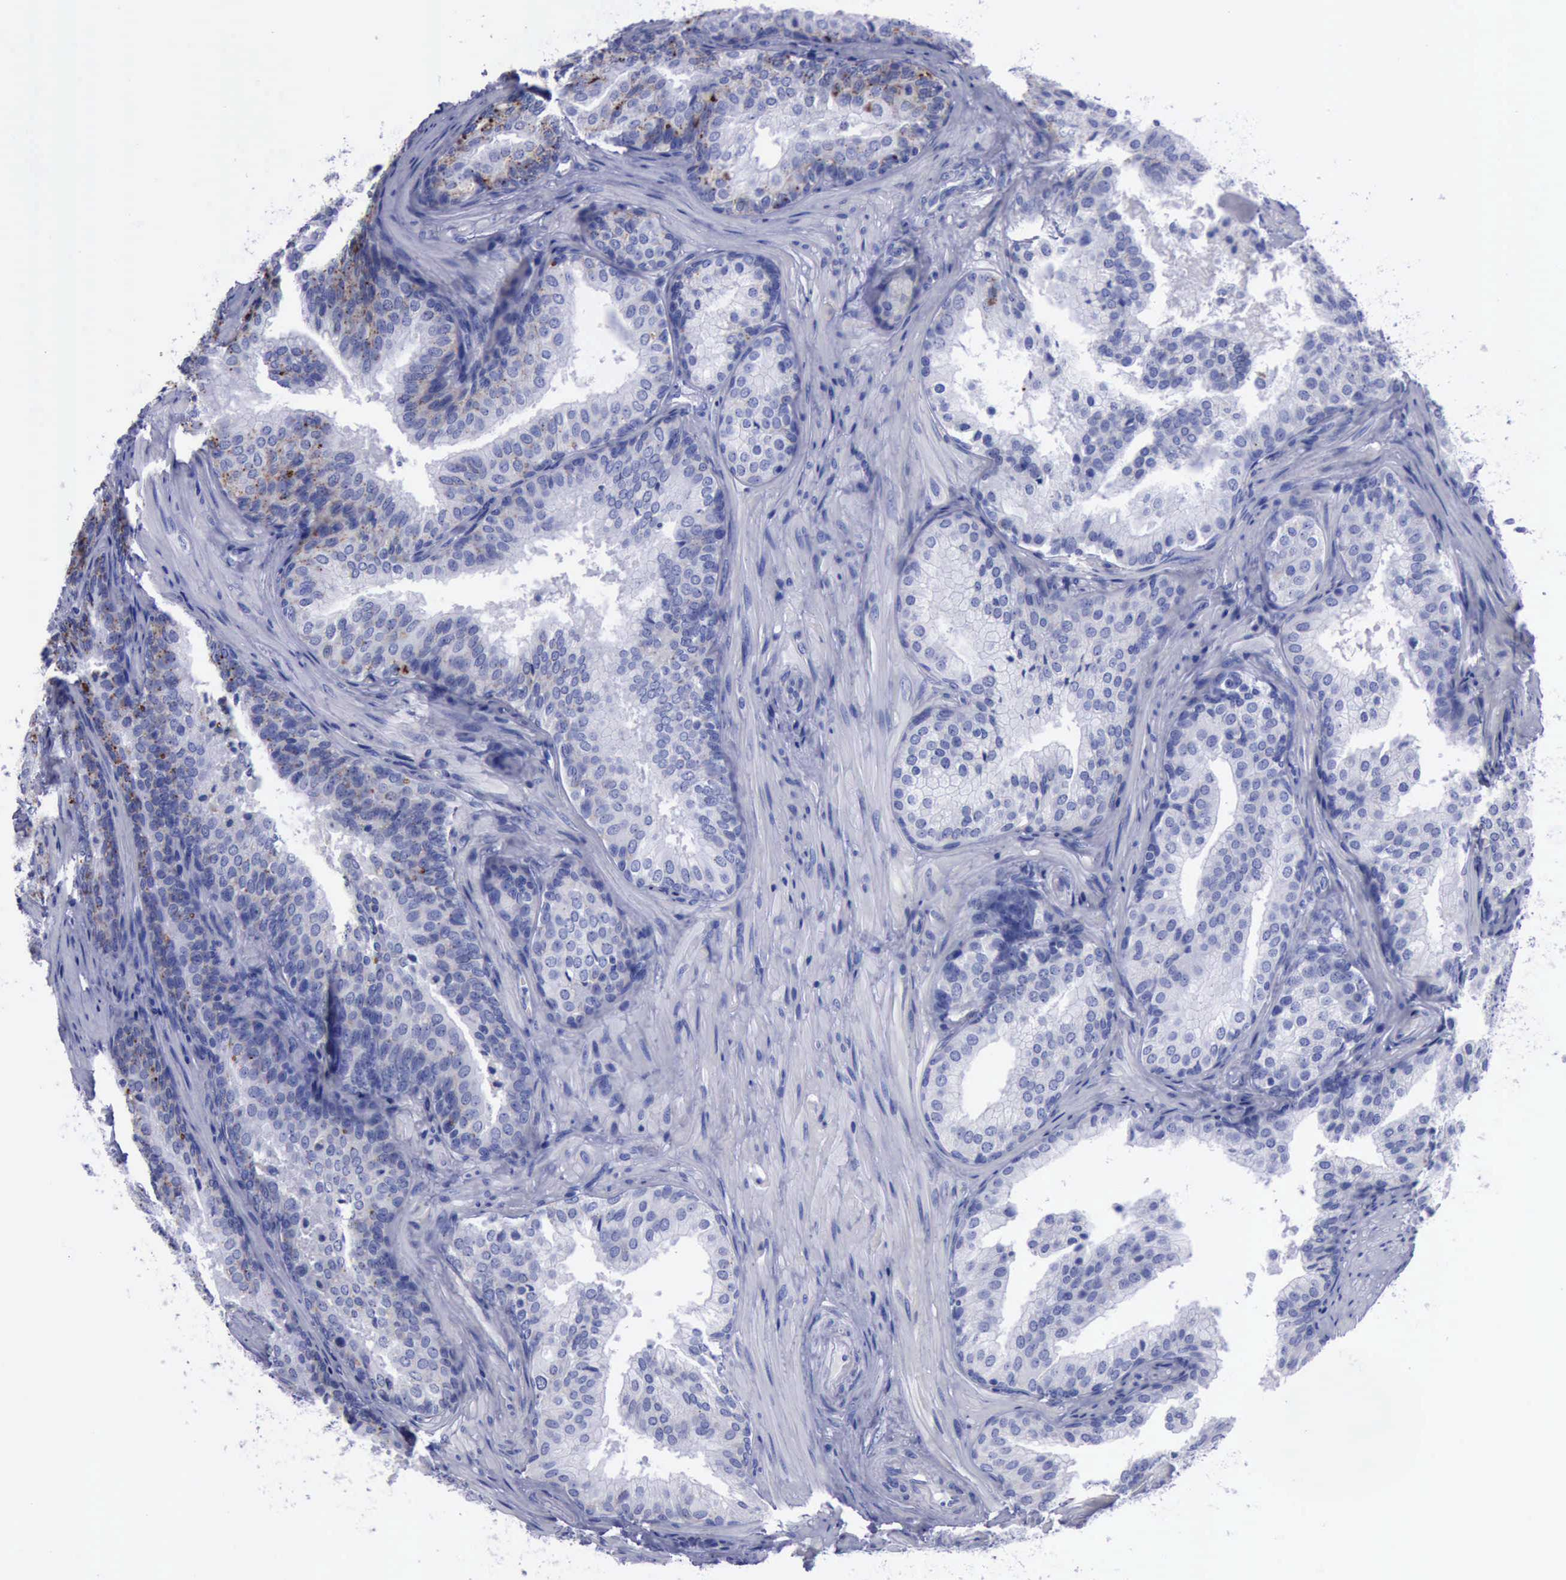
{"staining": {"intensity": "negative", "quantity": "none", "location": "none"}, "tissue": "prostate cancer", "cell_type": "Tumor cells", "image_type": "cancer", "snomed": [{"axis": "morphology", "description": "Adenocarcinoma, Low grade"}, {"axis": "topography", "description": "Prostate"}], "caption": "A histopathology image of prostate adenocarcinoma (low-grade) stained for a protein exhibits no brown staining in tumor cells.", "gene": "CTSD", "patient": {"sex": "male", "age": 69}}